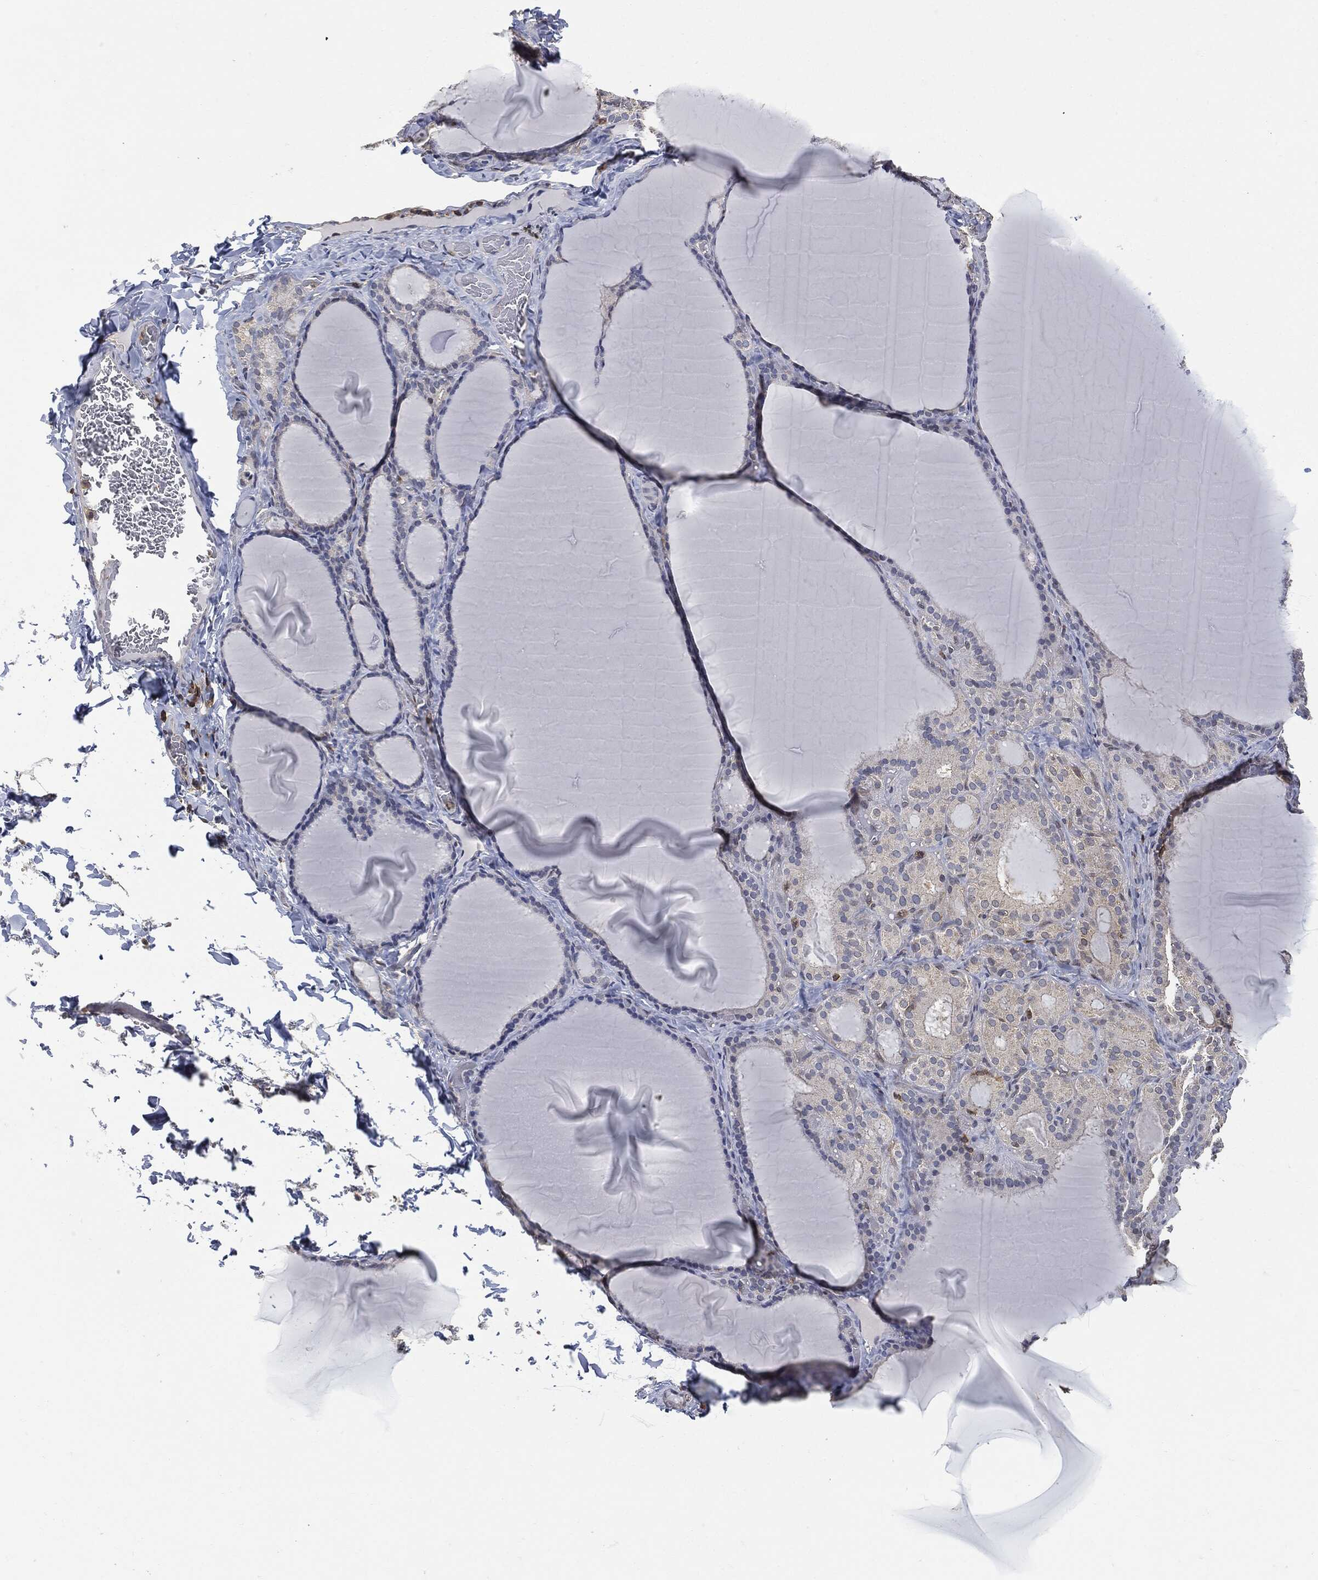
{"staining": {"intensity": "negative", "quantity": "none", "location": "none"}, "tissue": "thyroid gland", "cell_type": "Glandular cells", "image_type": "normal", "snomed": [{"axis": "morphology", "description": "Normal tissue, NOS"}, {"axis": "morphology", "description": "Hyperplasia, NOS"}, {"axis": "topography", "description": "Thyroid gland"}], "caption": "An immunohistochemistry (IHC) micrograph of normal thyroid gland is shown. There is no staining in glandular cells of thyroid gland.", "gene": "PSMB10", "patient": {"sex": "female", "age": 27}}